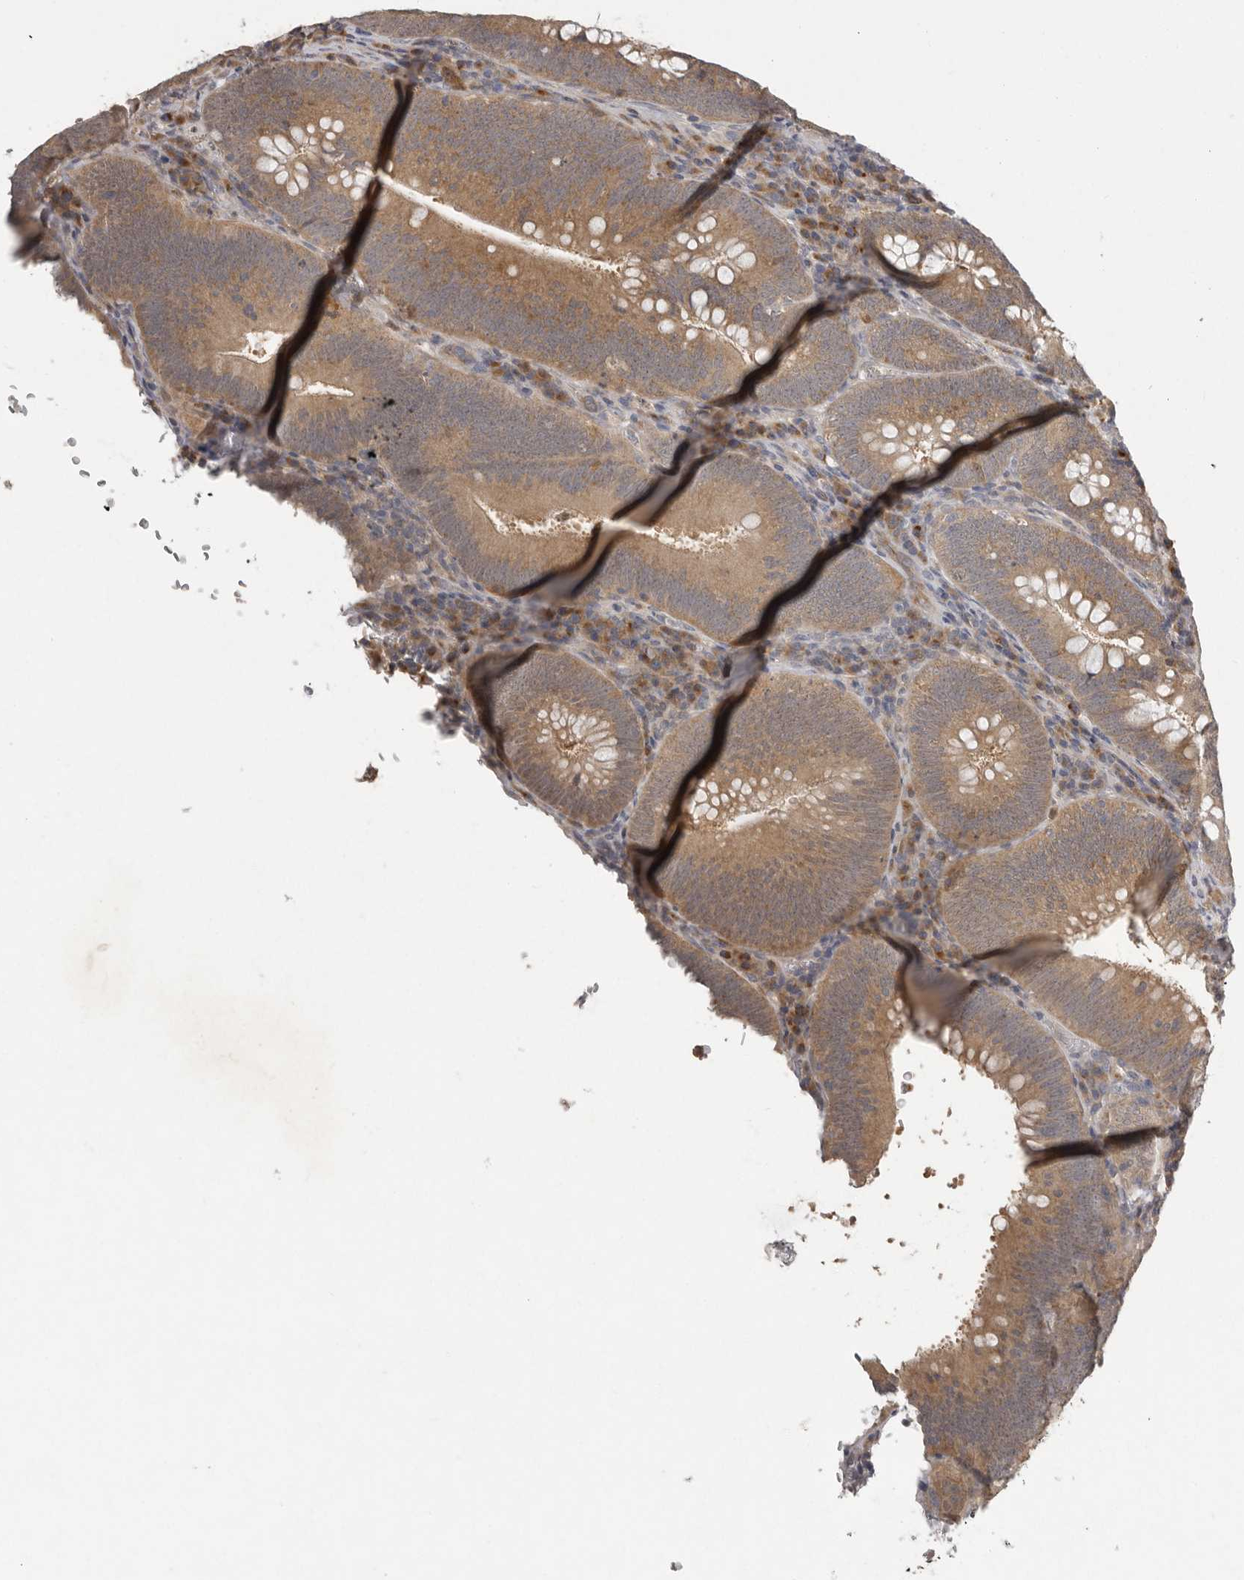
{"staining": {"intensity": "moderate", "quantity": ">75%", "location": "cytoplasmic/membranous"}, "tissue": "colorectal cancer", "cell_type": "Tumor cells", "image_type": "cancer", "snomed": [{"axis": "morphology", "description": "Normal tissue, NOS"}, {"axis": "topography", "description": "Colon"}], "caption": "Colorectal cancer was stained to show a protein in brown. There is medium levels of moderate cytoplasmic/membranous positivity in about >75% of tumor cells.", "gene": "RALGPS2", "patient": {"sex": "female", "age": 82}}